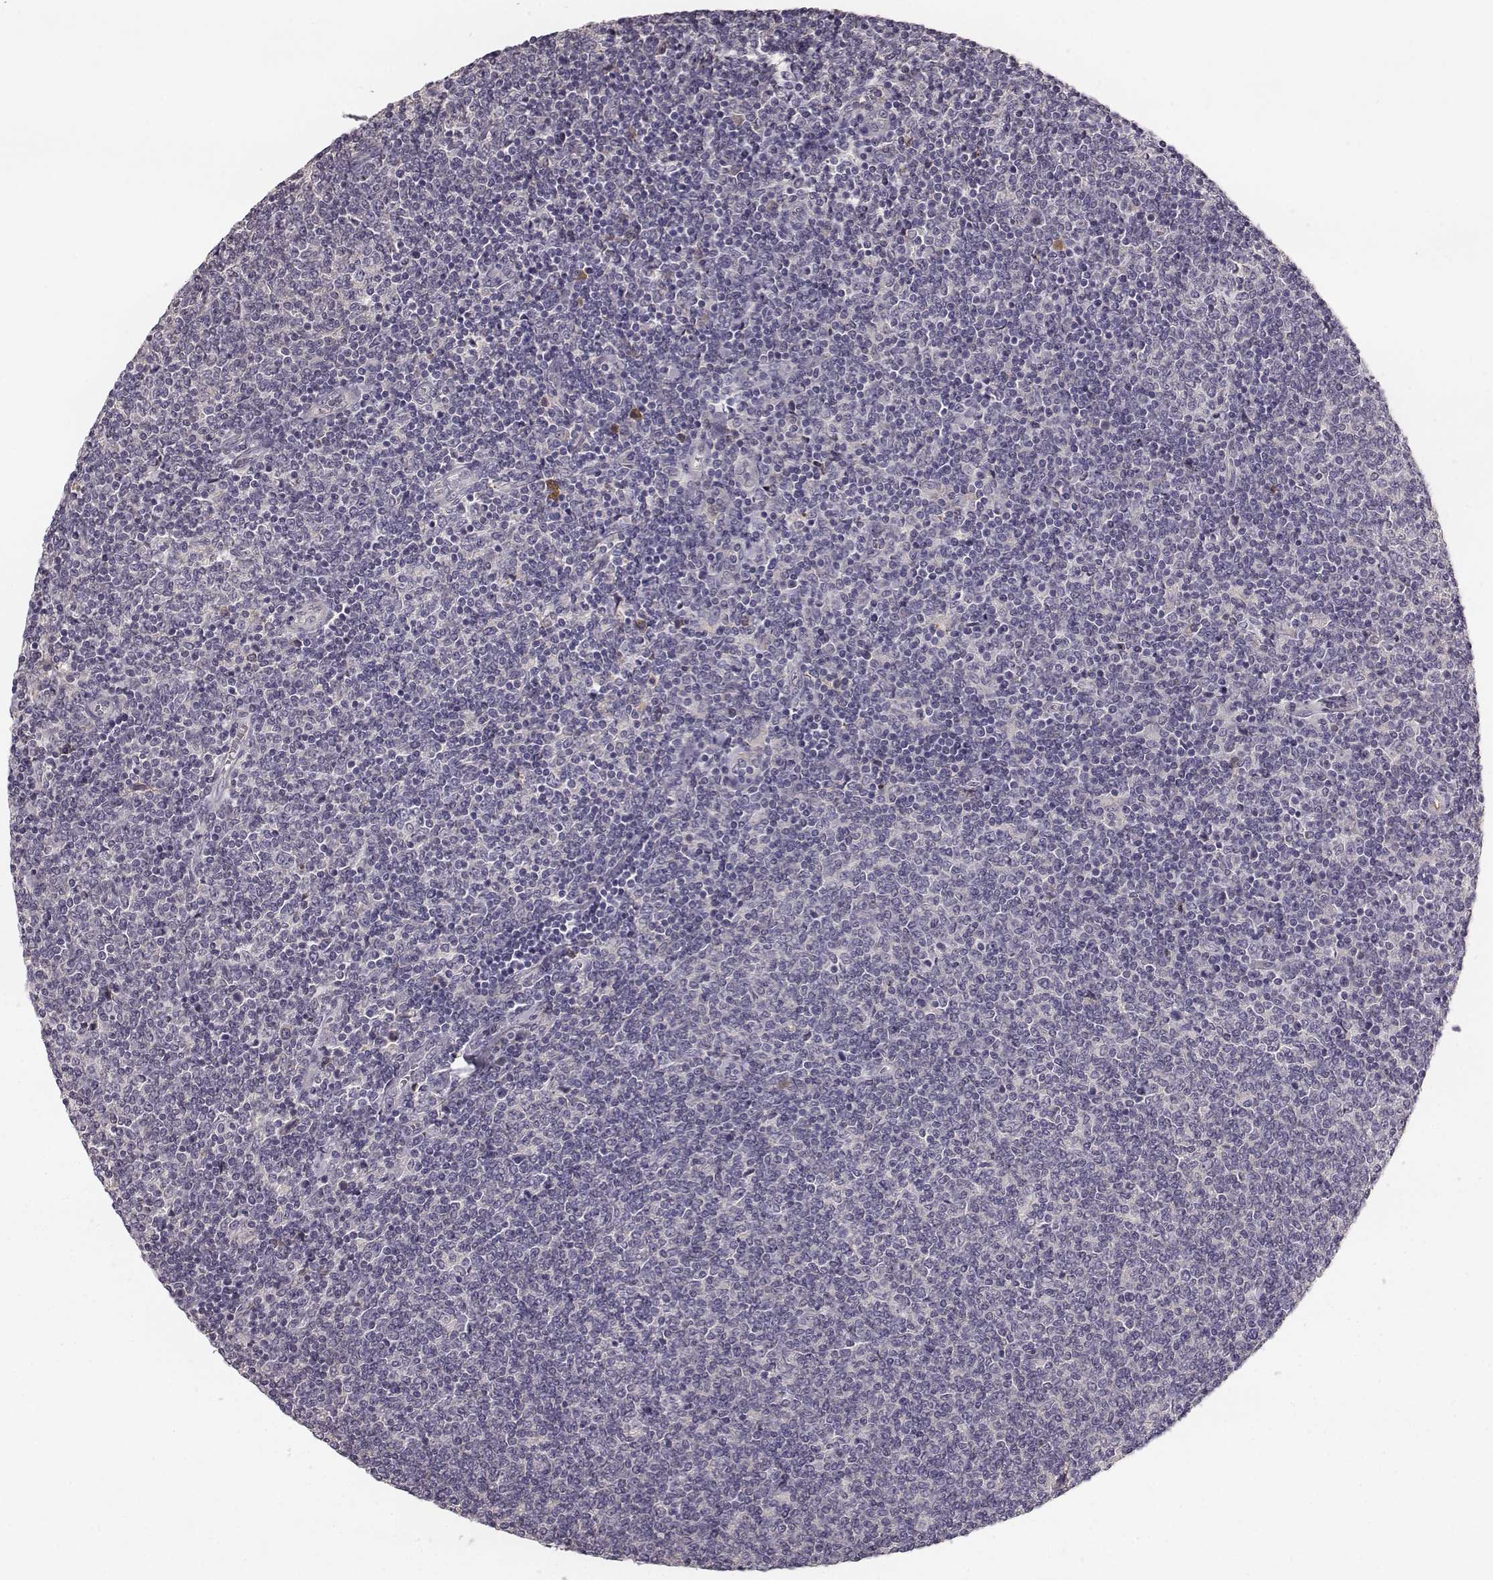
{"staining": {"intensity": "negative", "quantity": "none", "location": "none"}, "tissue": "lymphoma", "cell_type": "Tumor cells", "image_type": "cancer", "snomed": [{"axis": "morphology", "description": "Malignant lymphoma, non-Hodgkin's type, Low grade"}, {"axis": "topography", "description": "Lymph node"}], "caption": "IHC micrograph of neoplastic tissue: malignant lymphoma, non-Hodgkin's type (low-grade) stained with DAB demonstrates no significant protein positivity in tumor cells. (DAB (3,3'-diaminobenzidine) immunohistochemistry (IHC) with hematoxylin counter stain).", "gene": "YJEFN3", "patient": {"sex": "male", "age": 52}}